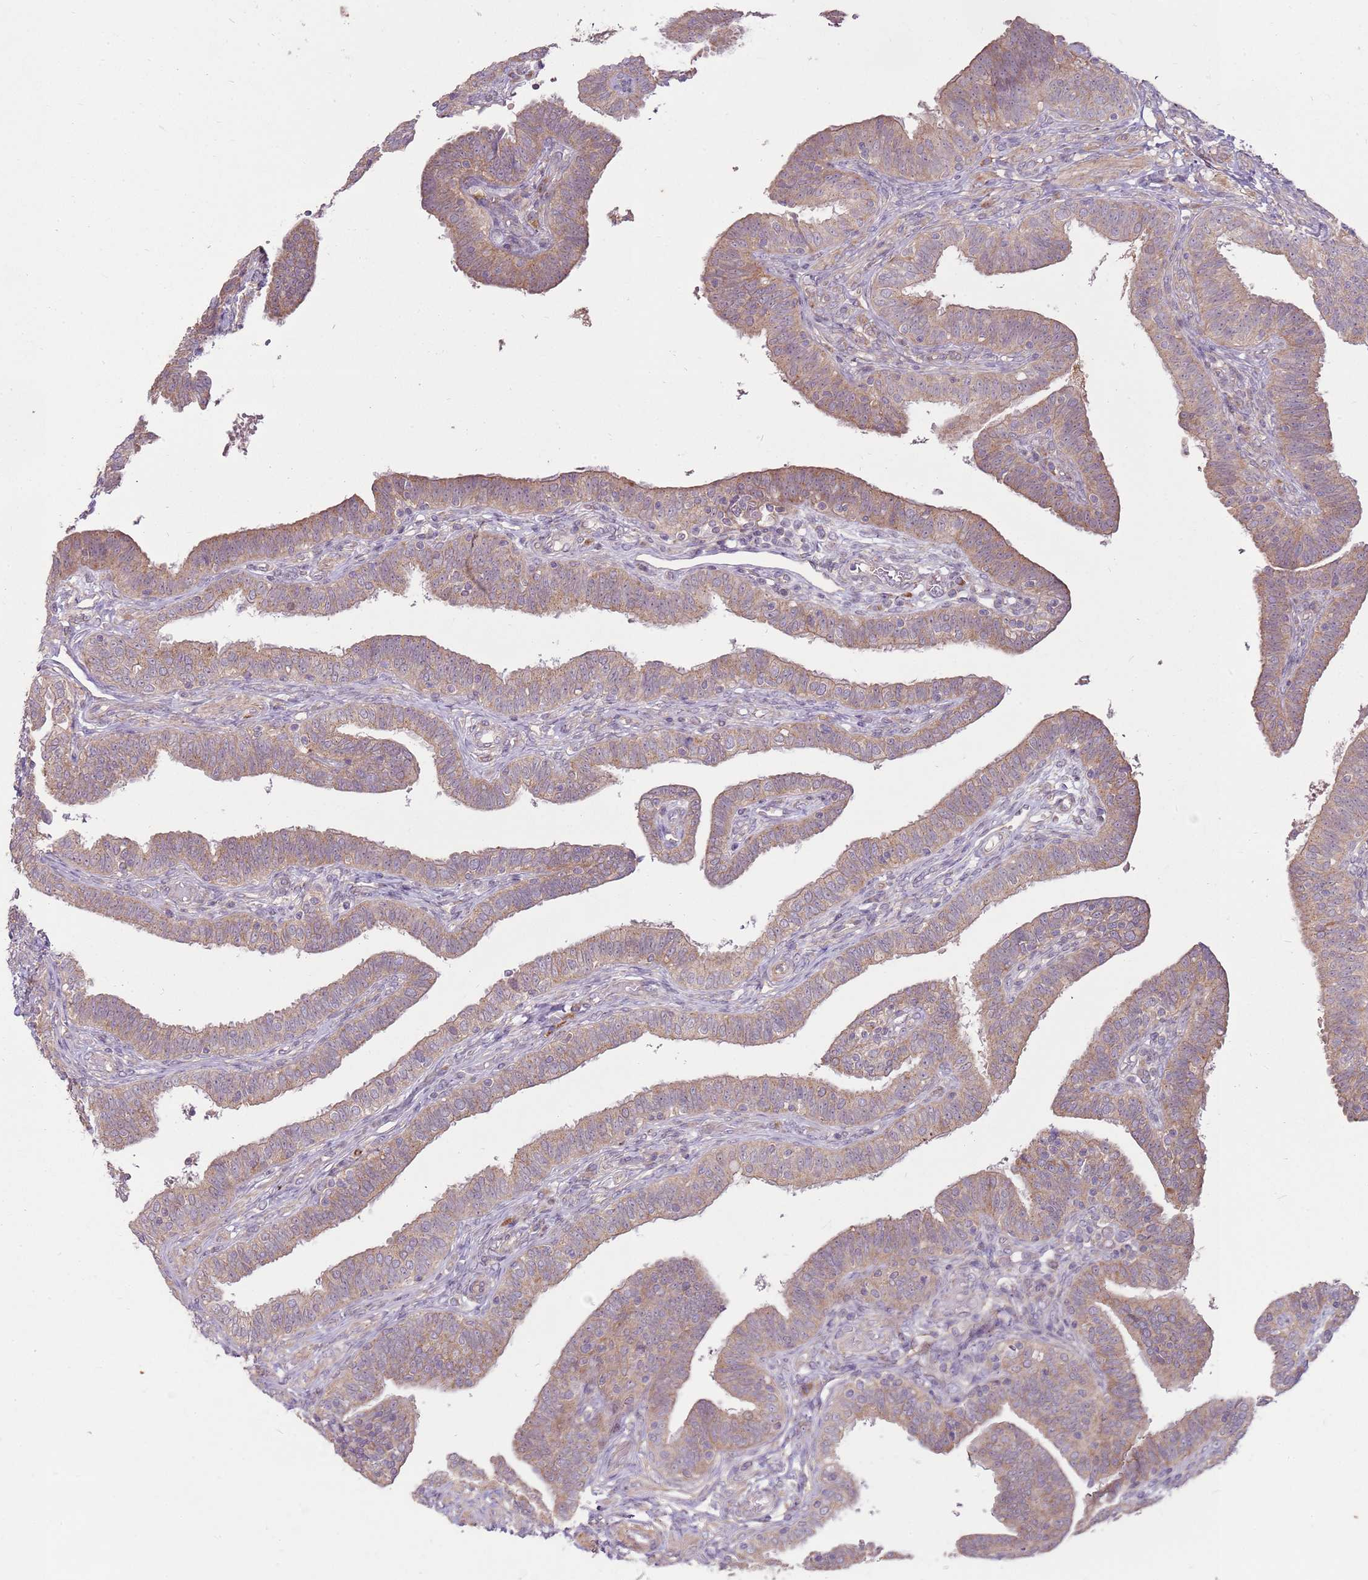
{"staining": {"intensity": "weak", "quantity": ">75%", "location": "cytoplasmic/membranous"}, "tissue": "fallopian tube", "cell_type": "Glandular cells", "image_type": "normal", "snomed": [{"axis": "morphology", "description": "Normal tissue, NOS"}, {"axis": "topography", "description": "Fallopian tube"}], "caption": "Weak cytoplasmic/membranous protein expression is seen in about >75% of glandular cells in fallopian tube.", "gene": "SPATA31D1", "patient": {"sex": "female", "age": 39}}